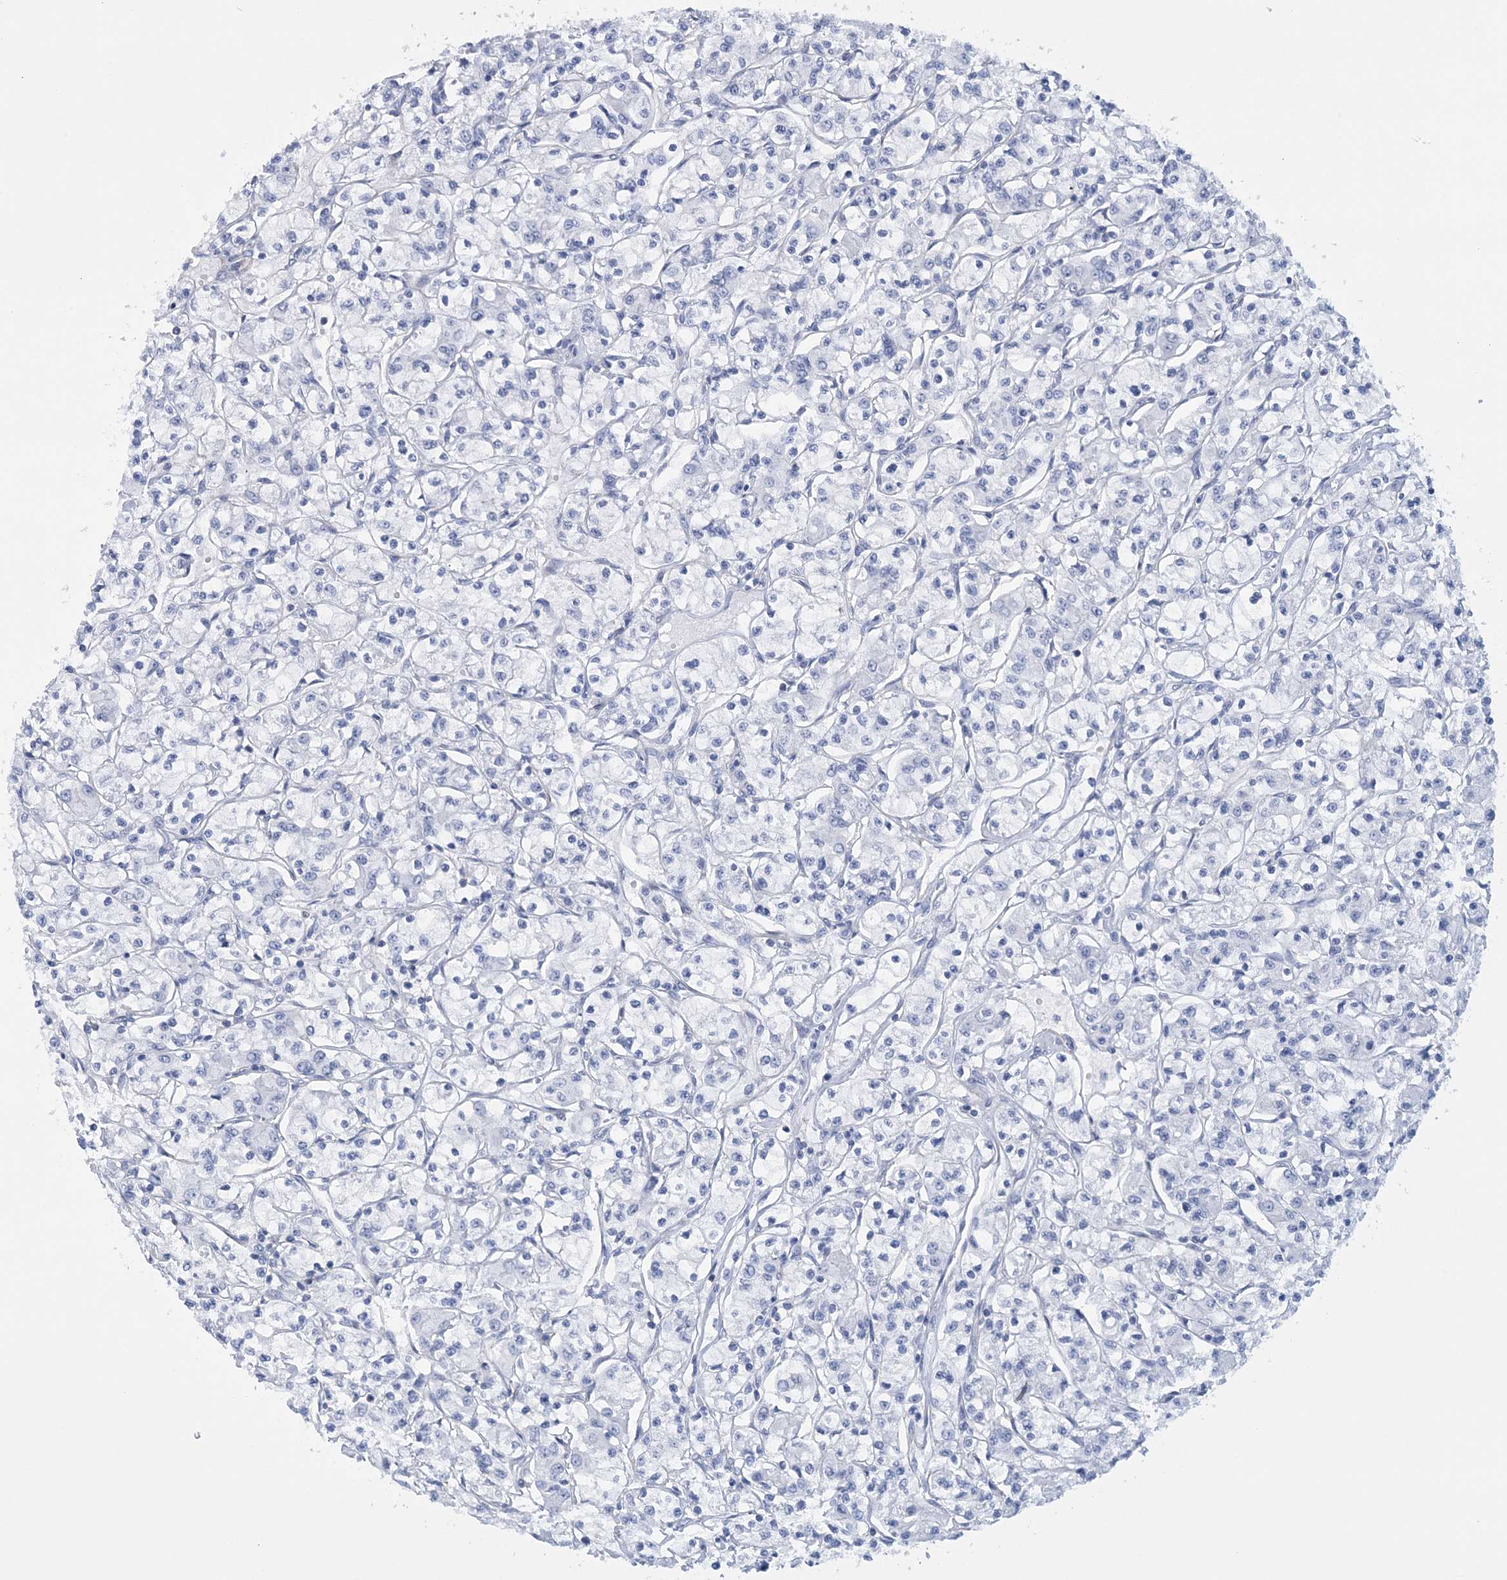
{"staining": {"intensity": "negative", "quantity": "none", "location": "none"}, "tissue": "renal cancer", "cell_type": "Tumor cells", "image_type": "cancer", "snomed": [{"axis": "morphology", "description": "Adenocarcinoma, NOS"}, {"axis": "topography", "description": "Kidney"}], "caption": "This is an immunohistochemistry (IHC) micrograph of adenocarcinoma (renal). There is no positivity in tumor cells.", "gene": "C11orf21", "patient": {"sex": "female", "age": 59}}